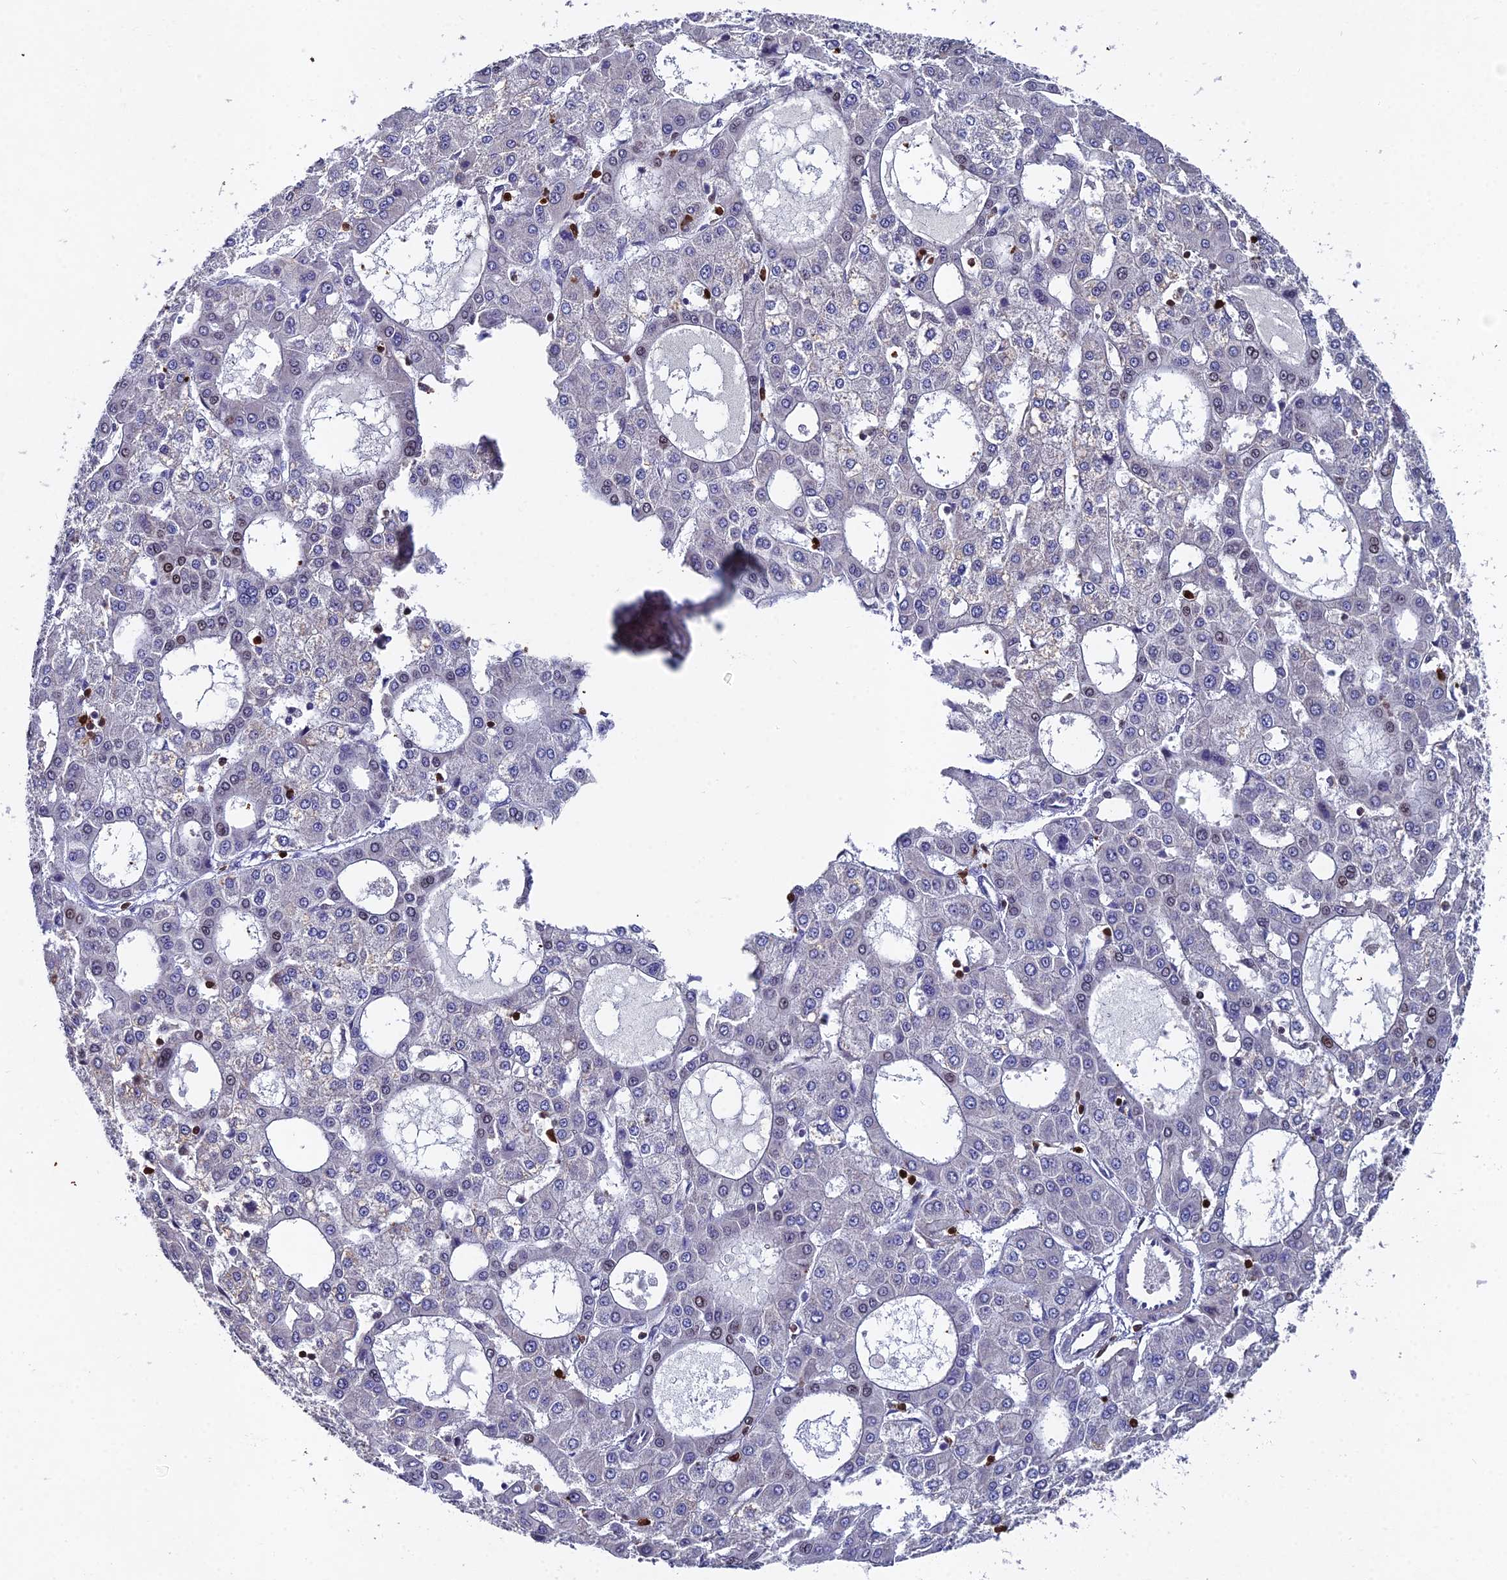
{"staining": {"intensity": "negative", "quantity": "none", "location": "none"}, "tissue": "liver cancer", "cell_type": "Tumor cells", "image_type": "cancer", "snomed": [{"axis": "morphology", "description": "Carcinoma, Hepatocellular, NOS"}, {"axis": "topography", "description": "Liver"}], "caption": "Hepatocellular carcinoma (liver) stained for a protein using immunohistochemistry (IHC) demonstrates no expression tumor cells.", "gene": "GALK2", "patient": {"sex": "male", "age": 47}}